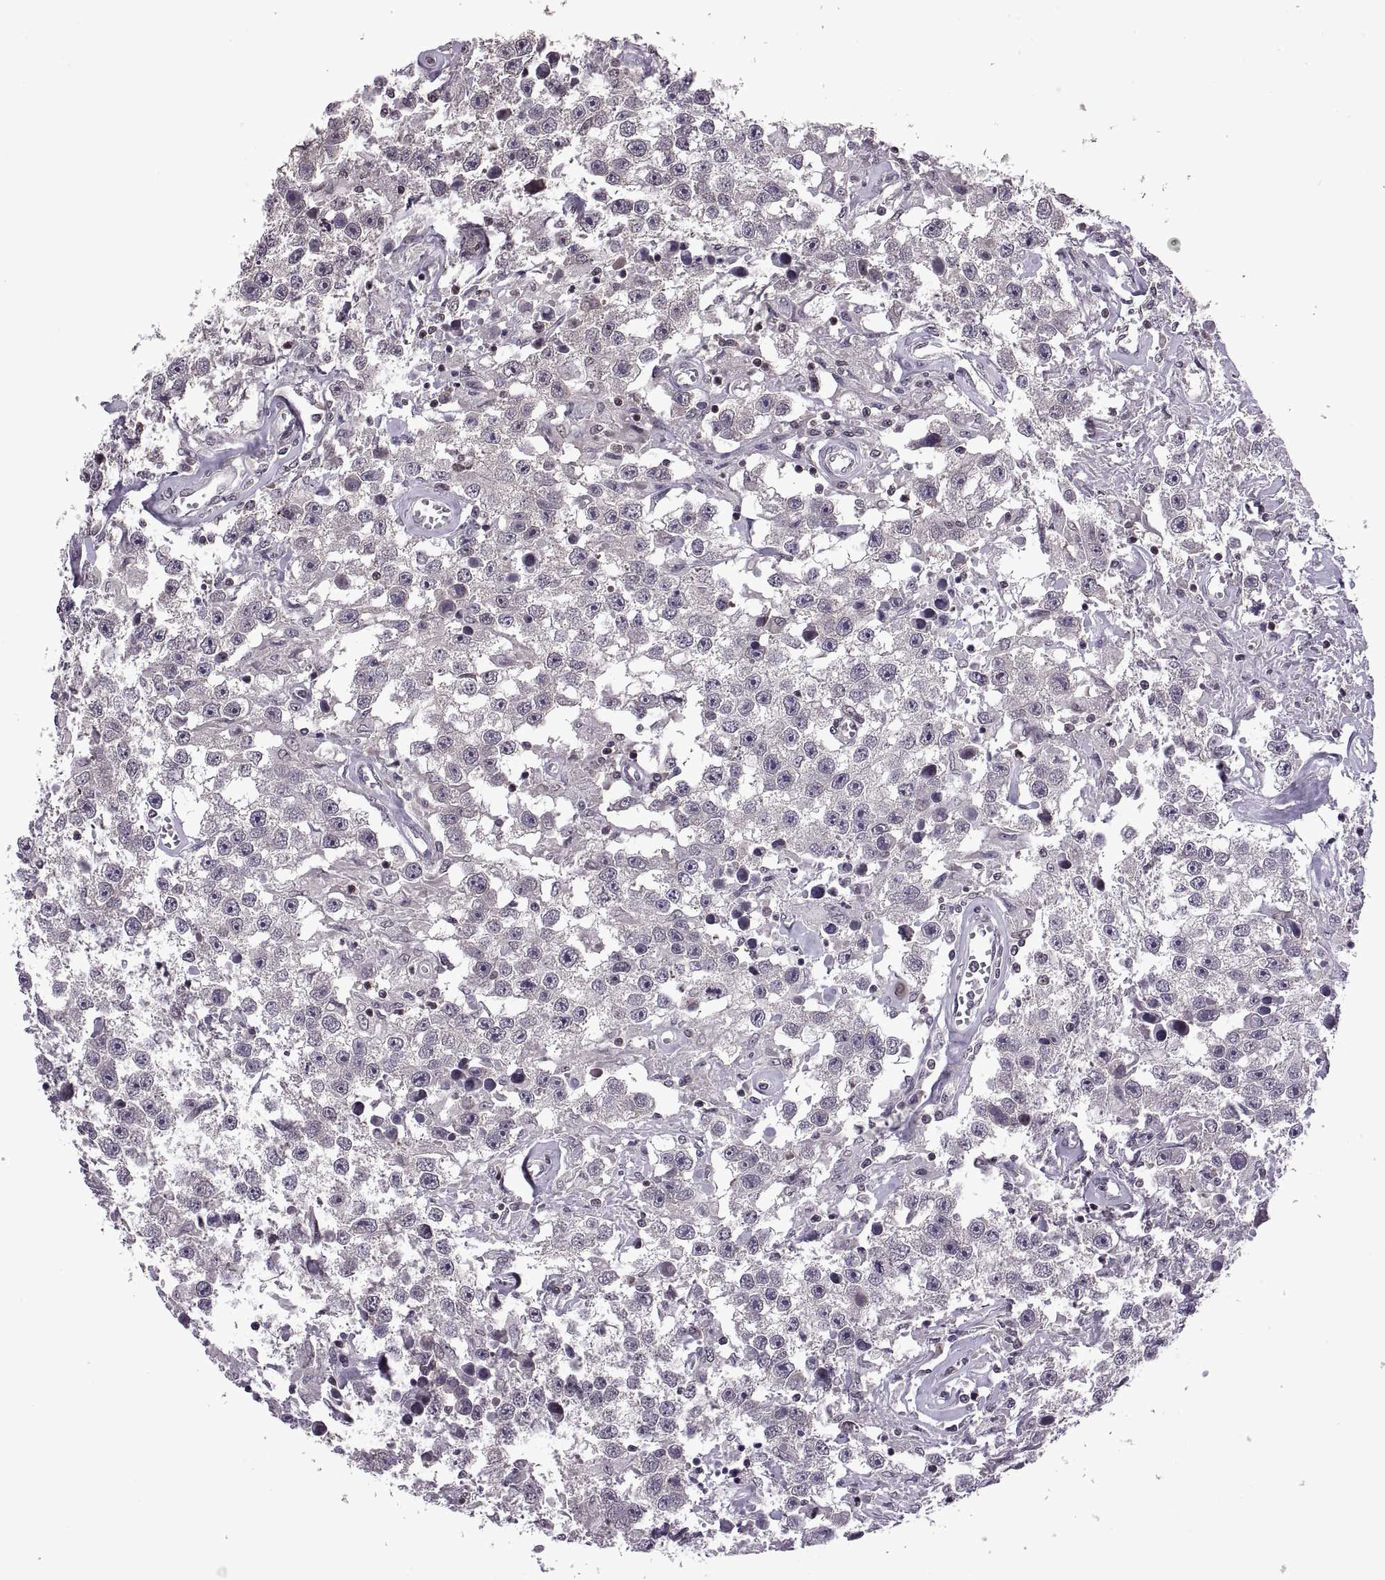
{"staining": {"intensity": "negative", "quantity": "none", "location": "none"}, "tissue": "testis cancer", "cell_type": "Tumor cells", "image_type": "cancer", "snomed": [{"axis": "morphology", "description": "Seminoma, NOS"}, {"axis": "topography", "description": "Testis"}], "caption": "Immunohistochemistry (IHC) of human testis cancer (seminoma) shows no expression in tumor cells.", "gene": "INTS3", "patient": {"sex": "male", "age": 43}}